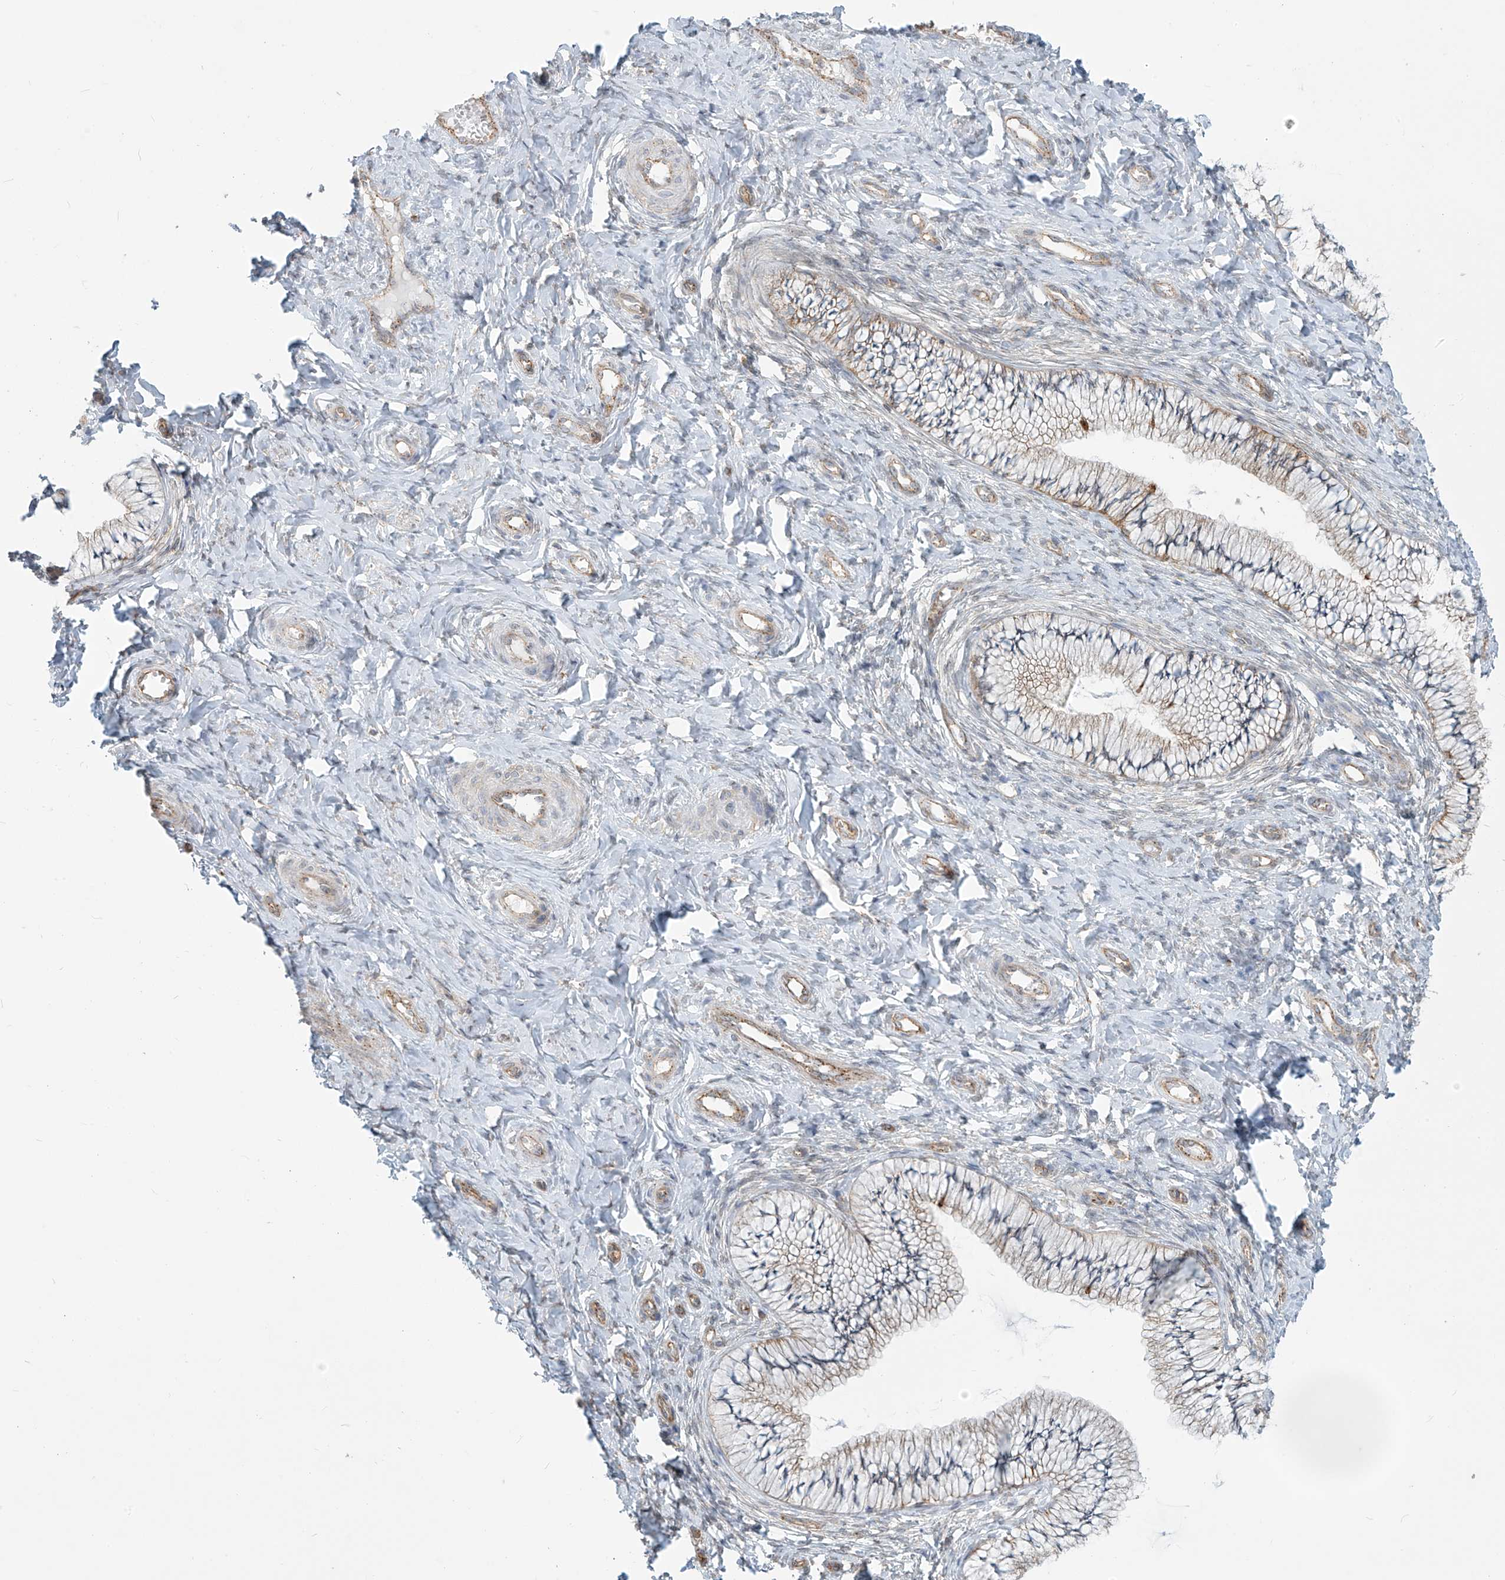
{"staining": {"intensity": "negative", "quantity": "none", "location": "none"}, "tissue": "cervix", "cell_type": "Glandular cells", "image_type": "normal", "snomed": [{"axis": "morphology", "description": "Normal tissue, NOS"}, {"axis": "topography", "description": "Cervix"}], "caption": "This is a micrograph of immunohistochemistry staining of benign cervix, which shows no staining in glandular cells. The staining was performed using DAB to visualize the protein expression in brown, while the nuclei were stained in blue with hematoxylin (Magnification: 20x).", "gene": "LZTS3", "patient": {"sex": "female", "age": 36}}